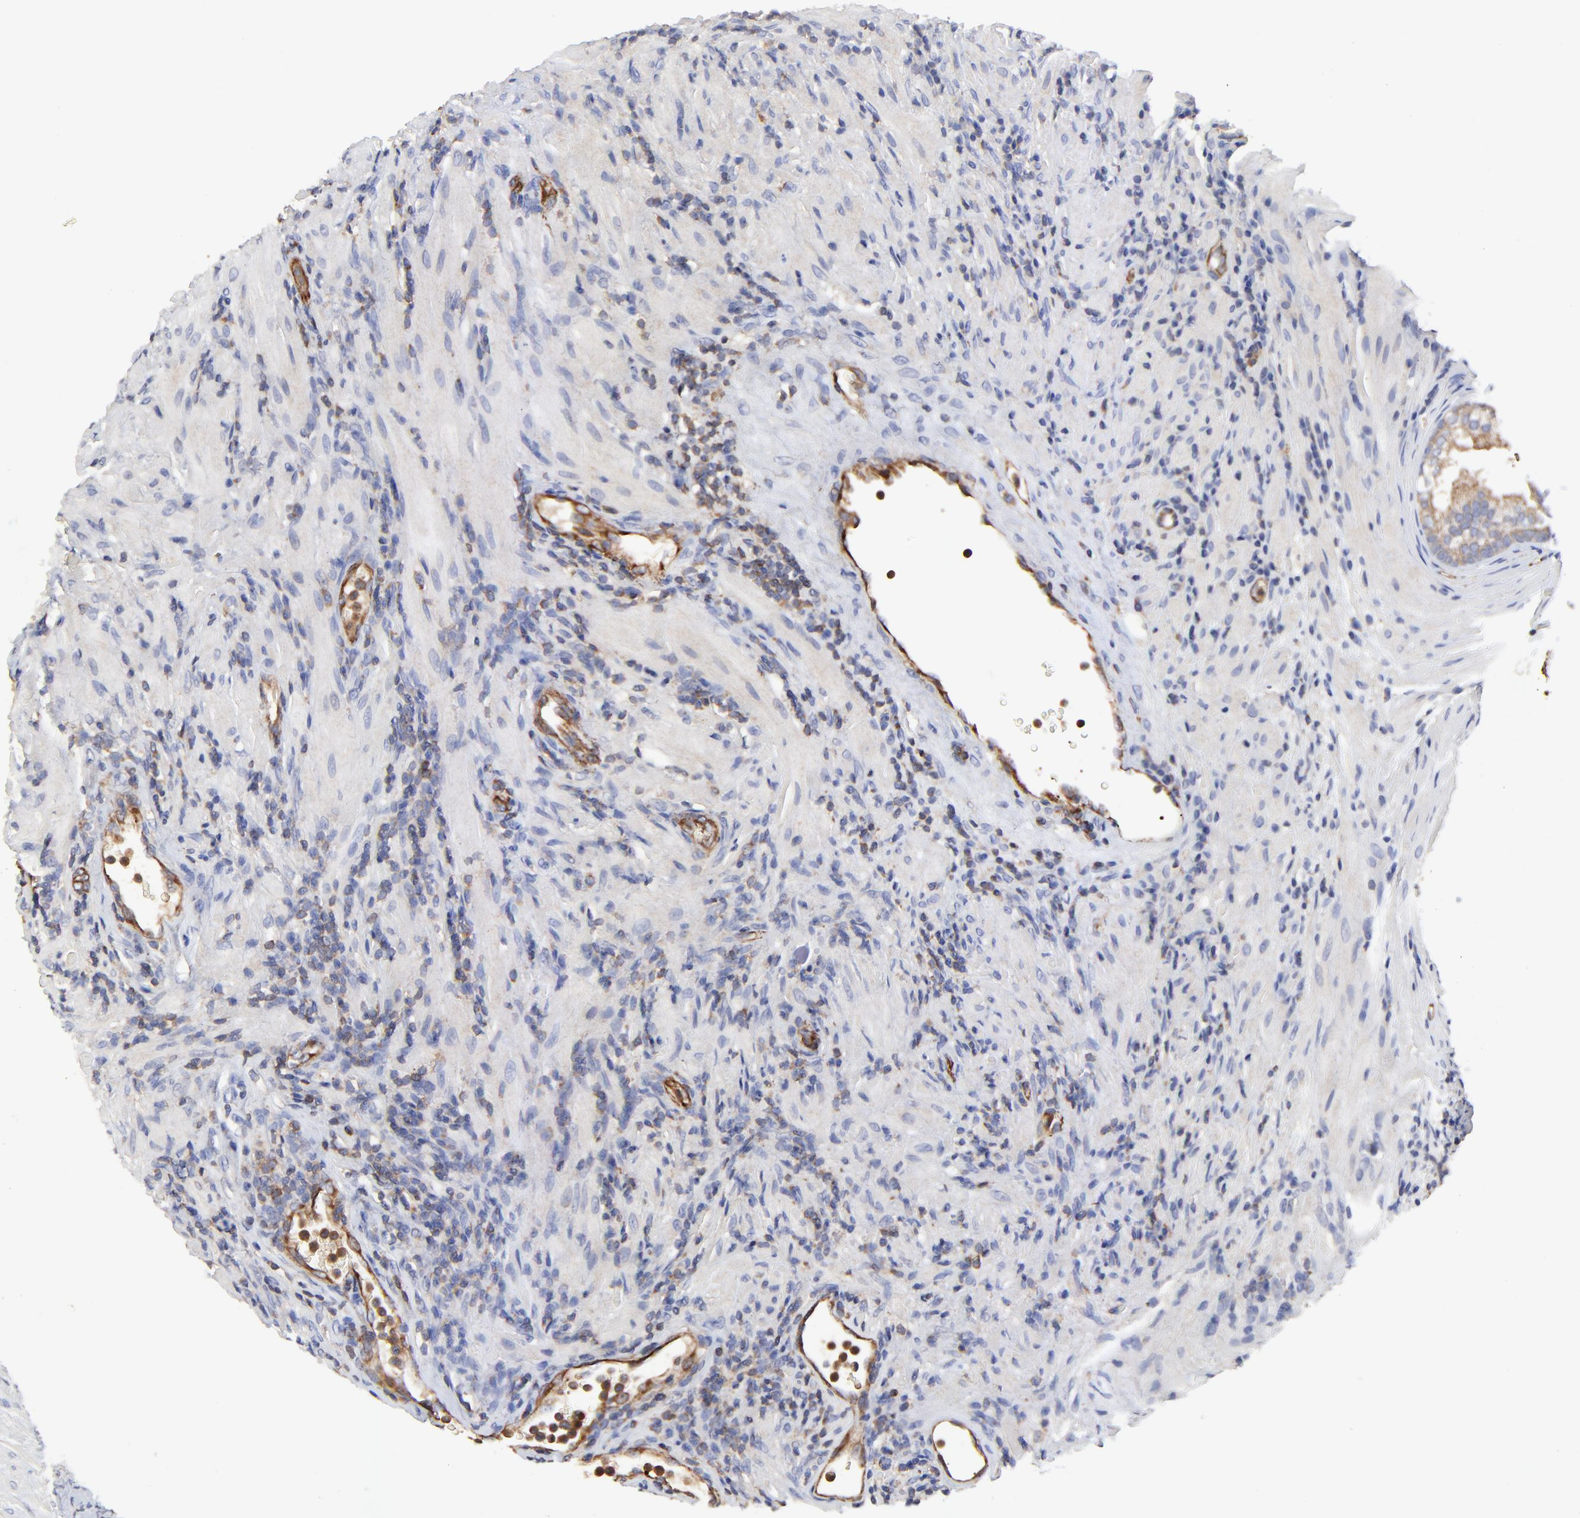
{"staining": {"intensity": "weak", "quantity": "25%-75%", "location": "cytoplasmic/membranous"}, "tissue": "prostate", "cell_type": "Glandular cells", "image_type": "normal", "snomed": [{"axis": "morphology", "description": "Normal tissue, NOS"}, {"axis": "topography", "description": "Prostate"}], "caption": "Protein expression analysis of unremarkable prostate displays weak cytoplasmic/membranous positivity in approximately 25%-75% of glandular cells.", "gene": "SULF2", "patient": {"sex": "male", "age": 76}}